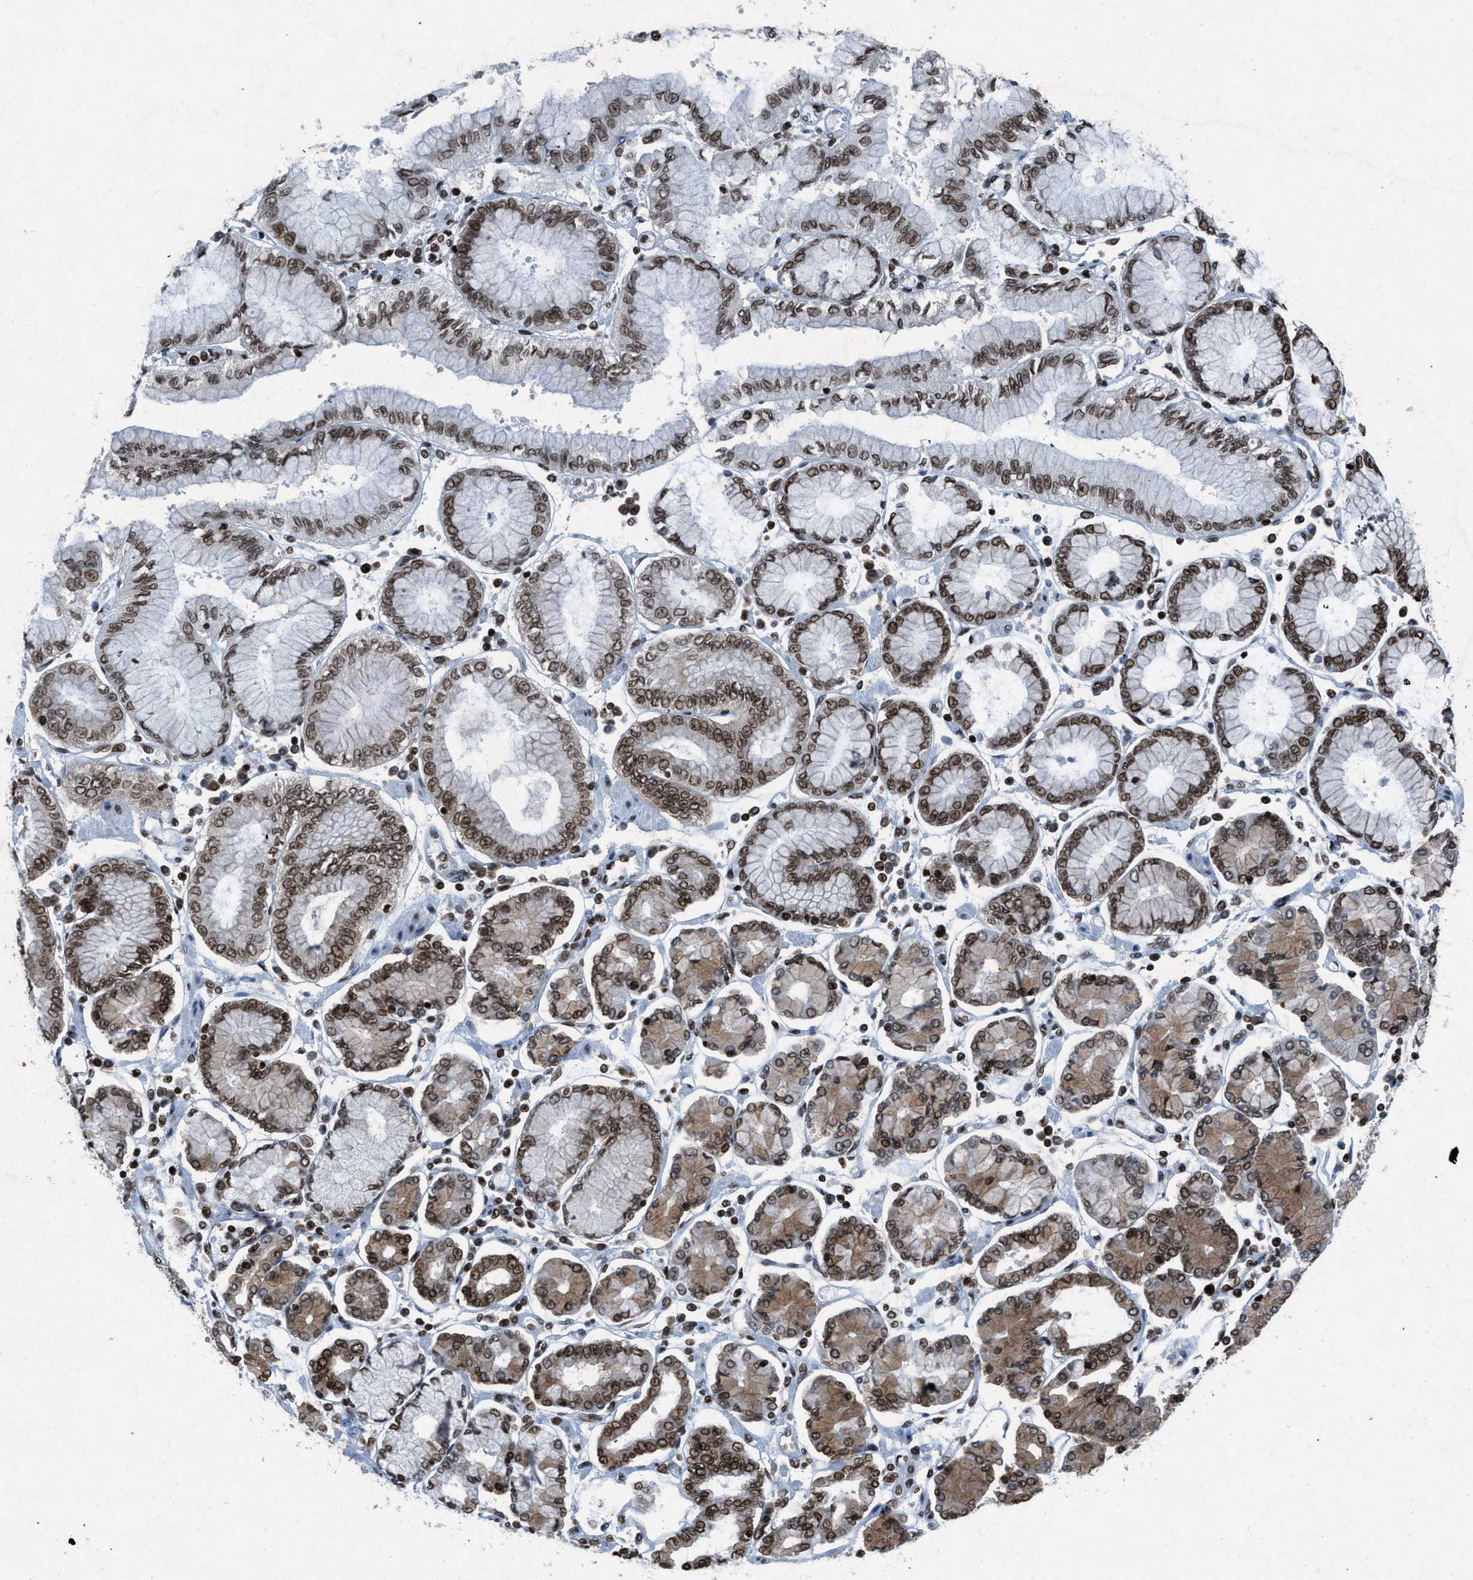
{"staining": {"intensity": "moderate", "quantity": ">75%", "location": "cytoplasmic/membranous,nuclear"}, "tissue": "stomach cancer", "cell_type": "Tumor cells", "image_type": "cancer", "snomed": [{"axis": "morphology", "description": "Adenocarcinoma, NOS"}, {"axis": "topography", "description": "Stomach"}], "caption": "A high-resolution photomicrograph shows IHC staining of stomach cancer (adenocarcinoma), which shows moderate cytoplasmic/membranous and nuclear positivity in about >75% of tumor cells. The staining was performed using DAB (3,3'-diaminobenzidine), with brown indicating positive protein expression. Nuclei are stained blue with hematoxylin.", "gene": "NXF1", "patient": {"sex": "male", "age": 76}}